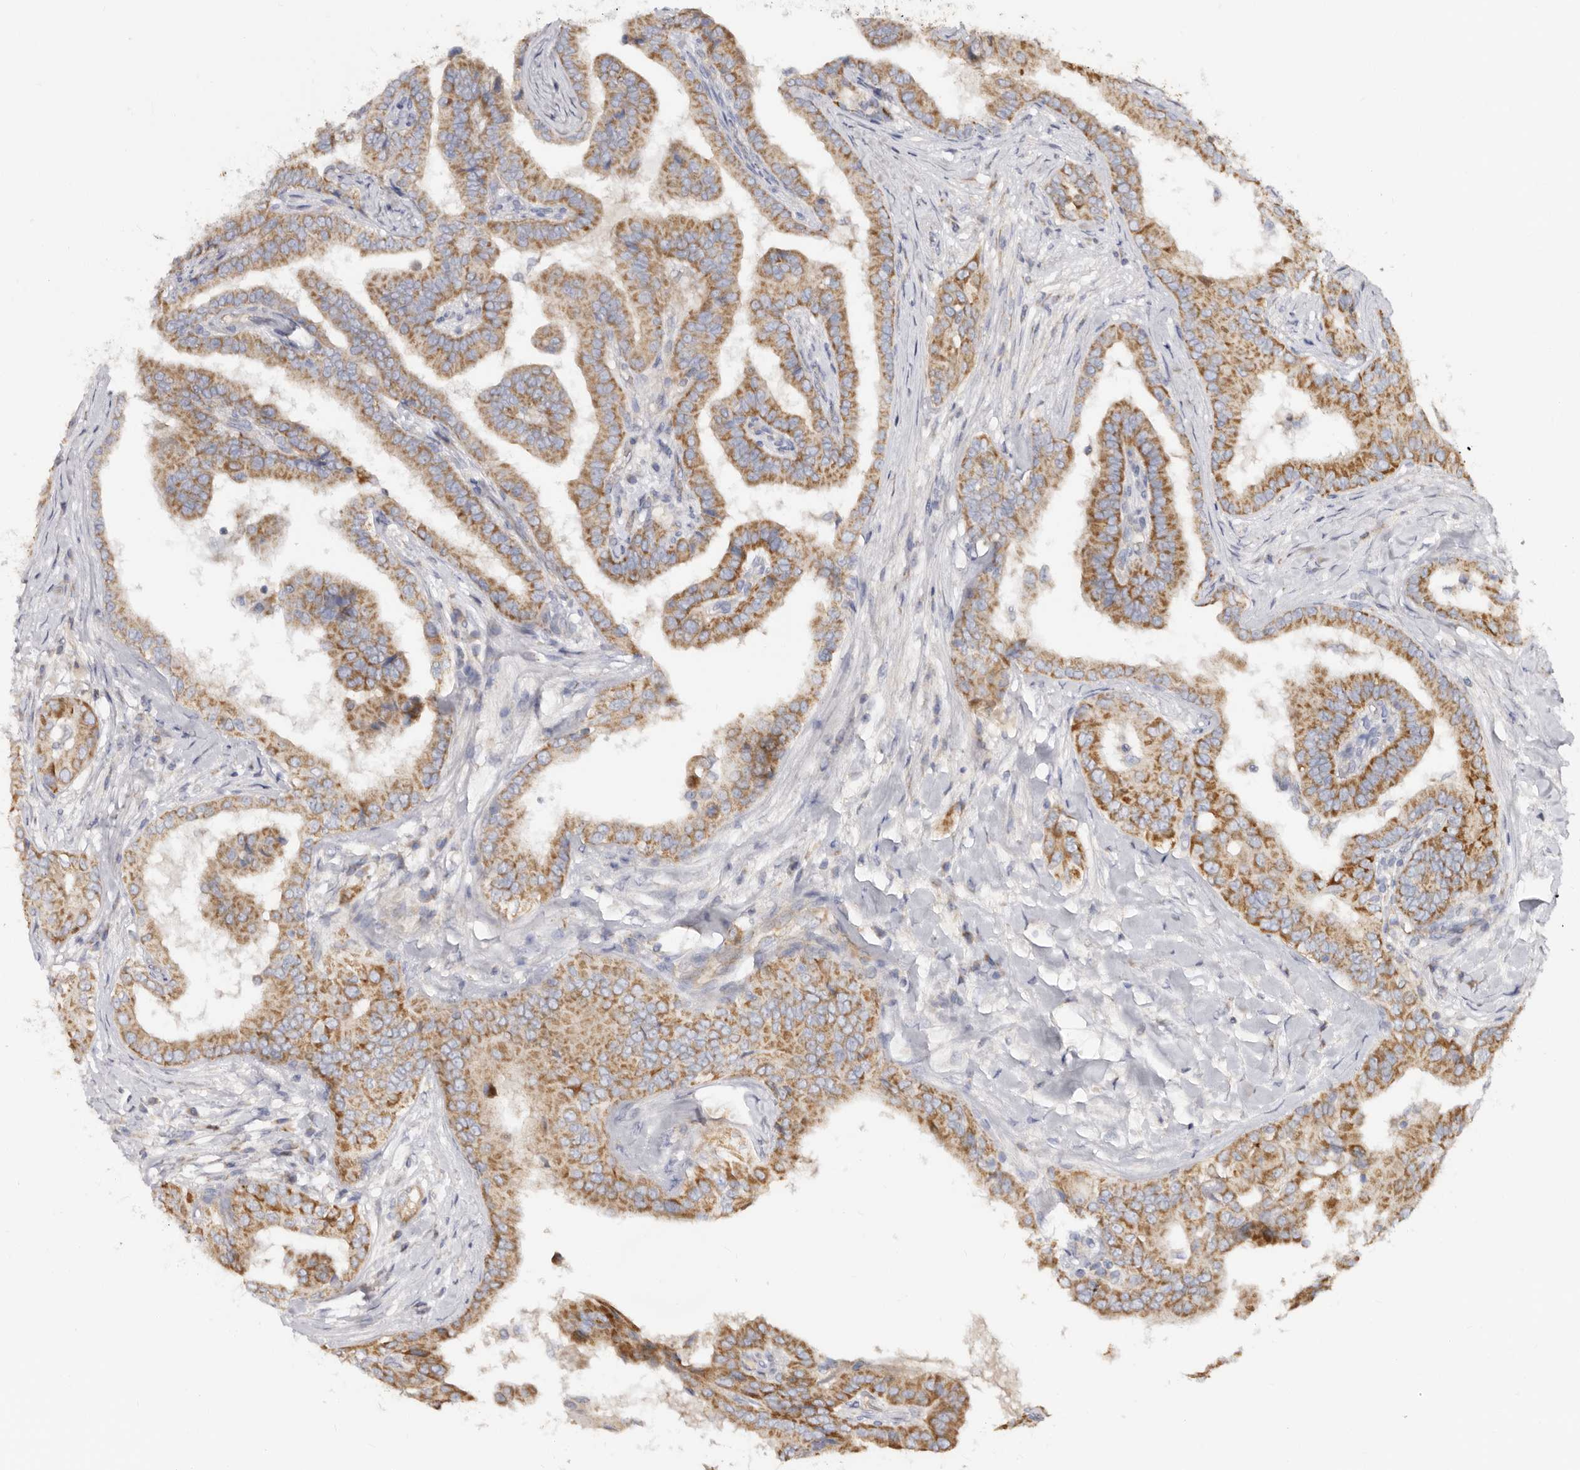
{"staining": {"intensity": "moderate", "quantity": ">75%", "location": "cytoplasmic/membranous"}, "tissue": "thyroid cancer", "cell_type": "Tumor cells", "image_type": "cancer", "snomed": [{"axis": "morphology", "description": "Papillary adenocarcinoma, NOS"}, {"axis": "topography", "description": "Thyroid gland"}], "caption": "There is medium levels of moderate cytoplasmic/membranous expression in tumor cells of thyroid papillary adenocarcinoma, as demonstrated by immunohistochemical staining (brown color).", "gene": "BAIAP2L1", "patient": {"sex": "male", "age": 33}}